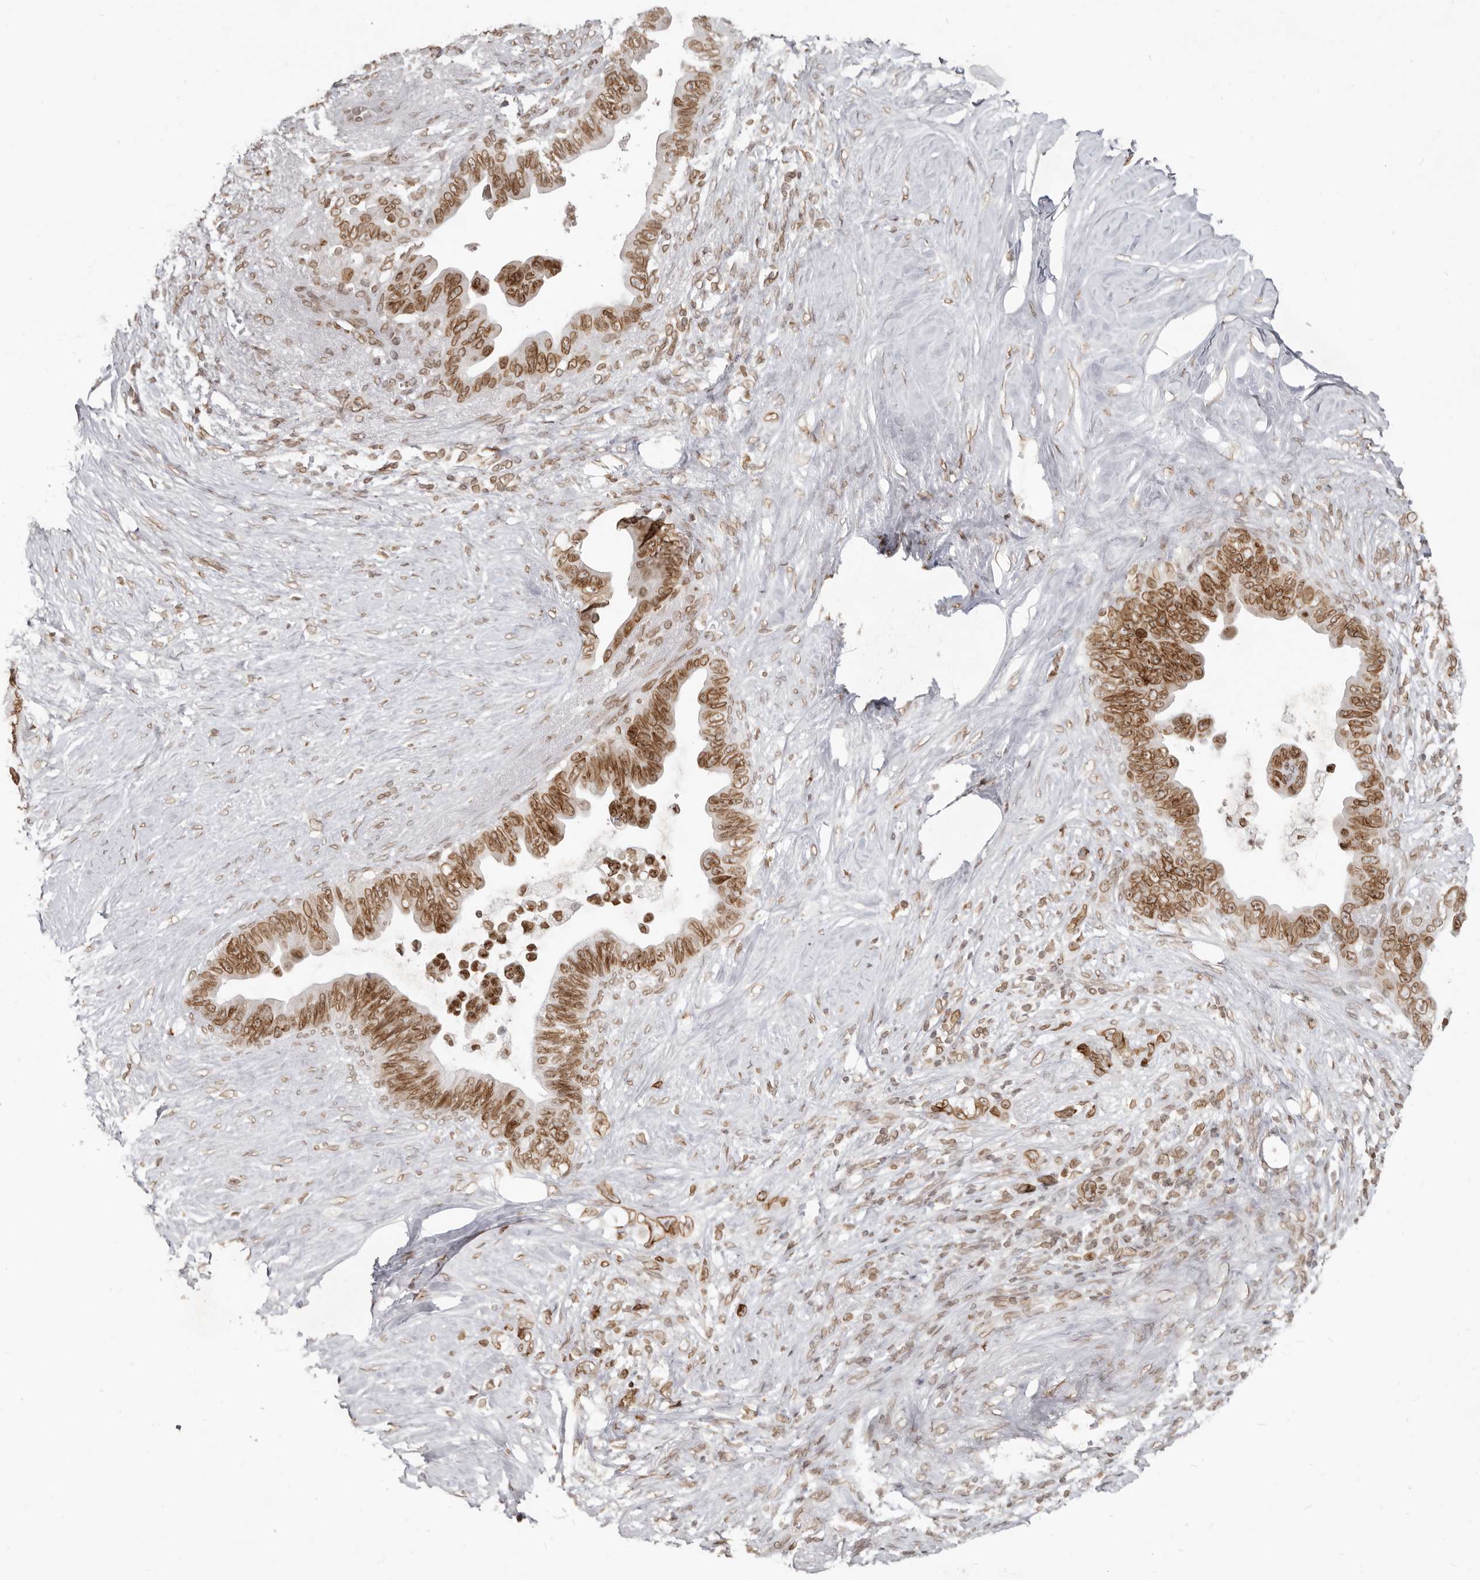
{"staining": {"intensity": "moderate", "quantity": ">75%", "location": "cytoplasmic/membranous,nuclear"}, "tissue": "pancreatic cancer", "cell_type": "Tumor cells", "image_type": "cancer", "snomed": [{"axis": "morphology", "description": "Adenocarcinoma, NOS"}, {"axis": "topography", "description": "Pancreas"}], "caption": "A micrograph showing moderate cytoplasmic/membranous and nuclear expression in about >75% of tumor cells in pancreatic cancer (adenocarcinoma), as visualized by brown immunohistochemical staining.", "gene": "NUP153", "patient": {"sex": "female", "age": 72}}